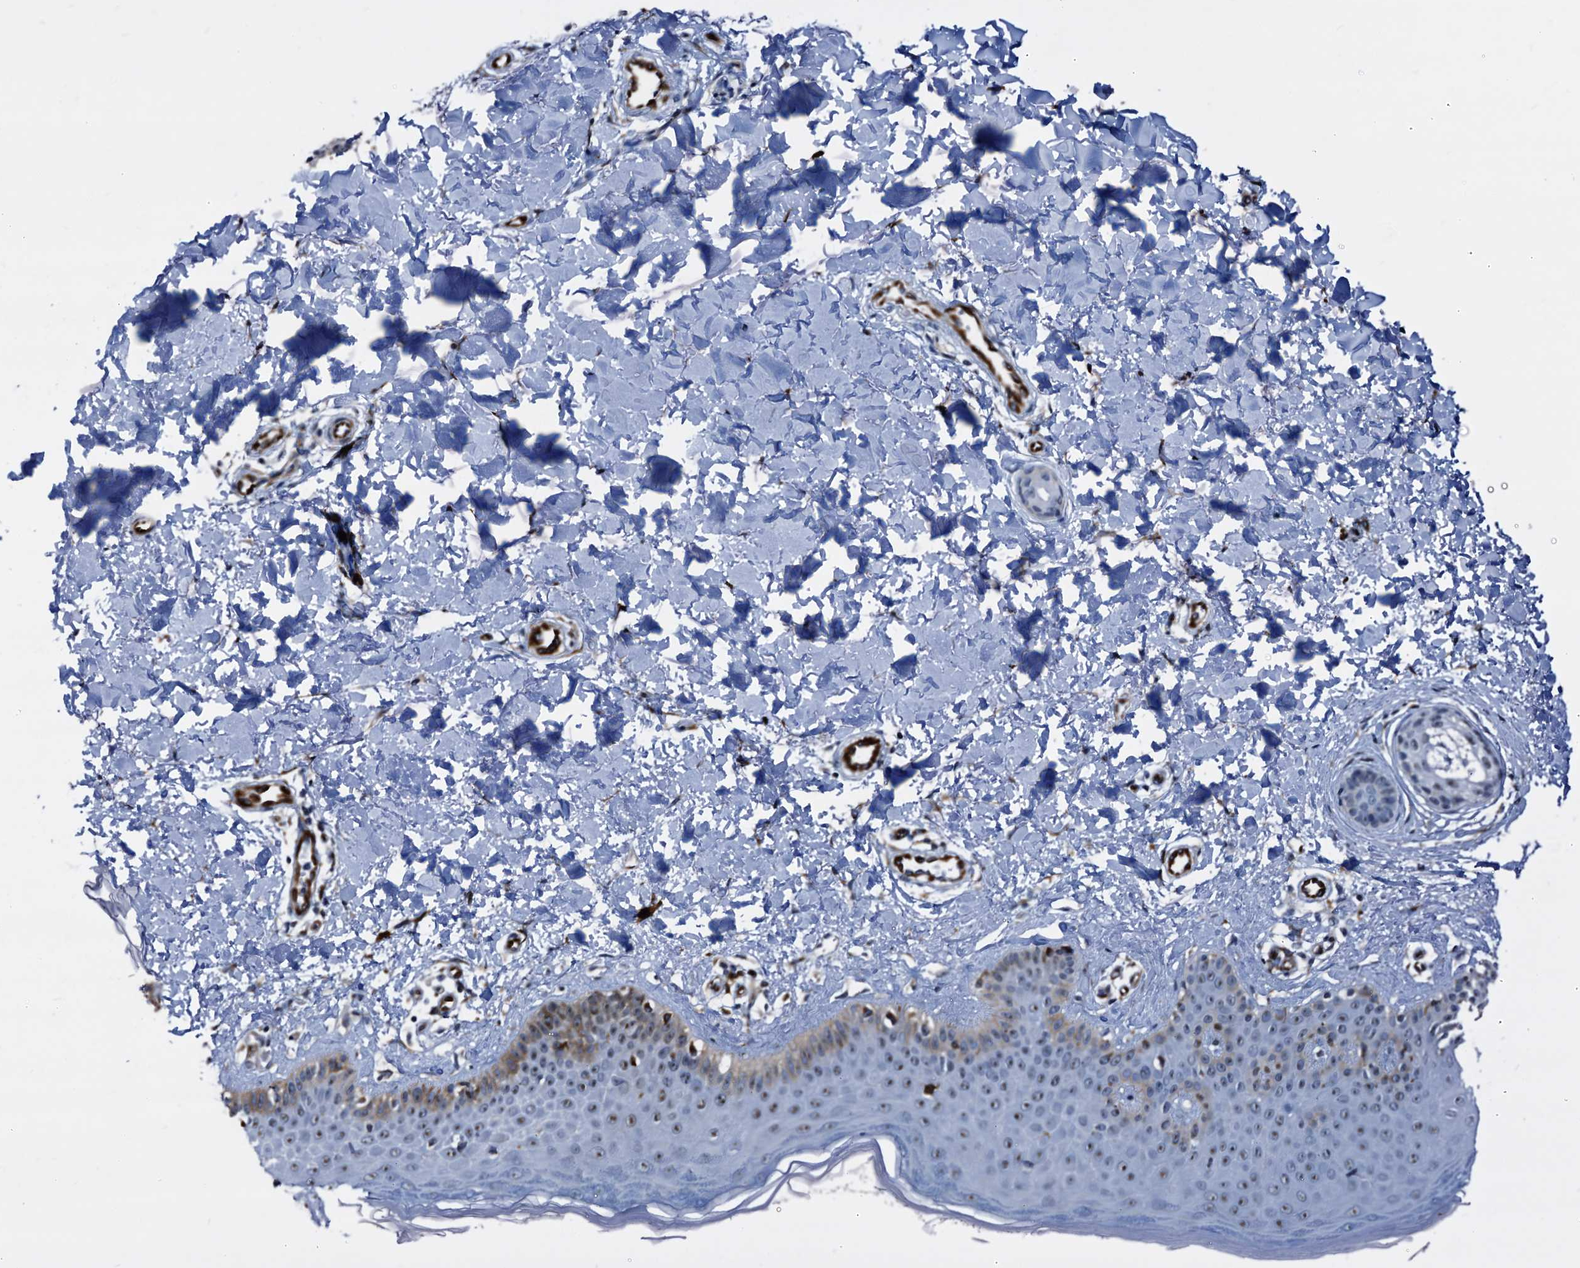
{"staining": {"intensity": "moderate", "quantity": "25%-75%", "location": "cytoplasmic/membranous,nuclear"}, "tissue": "skin", "cell_type": "Fibroblasts", "image_type": "normal", "snomed": [{"axis": "morphology", "description": "Normal tissue, NOS"}, {"axis": "topography", "description": "Skin"}], "caption": "High-power microscopy captured an immunohistochemistry histopathology image of normal skin, revealing moderate cytoplasmic/membranous,nuclear staining in about 25%-75% of fibroblasts. Using DAB (brown) and hematoxylin (blue) stains, captured at high magnification using brightfield microscopy.", "gene": "EMG1", "patient": {"sex": "male", "age": 52}}